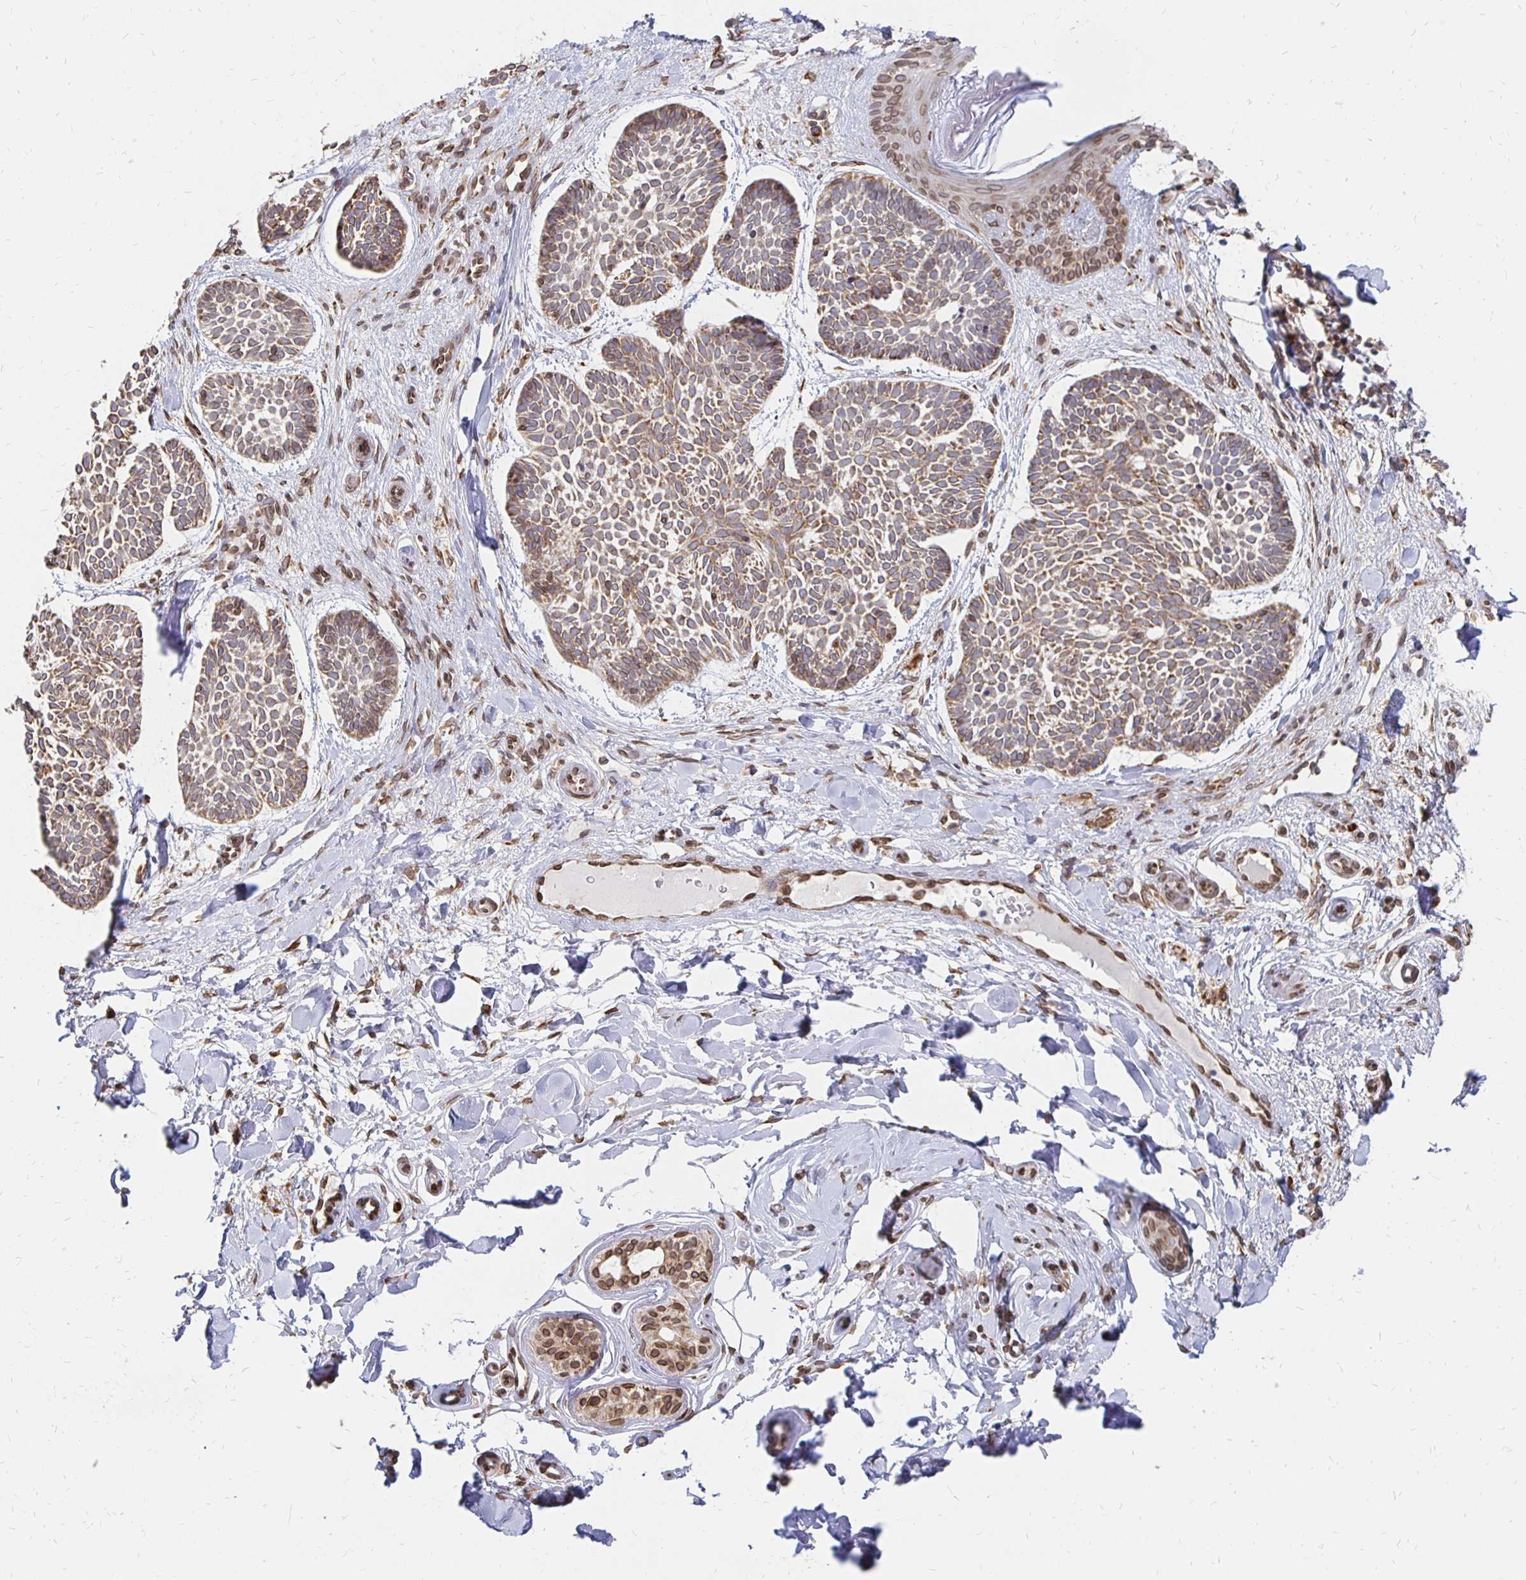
{"staining": {"intensity": "moderate", "quantity": ">75%", "location": "cytoplasmic/membranous,nuclear"}, "tissue": "skin cancer", "cell_type": "Tumor cells", "image_type": "cancer", "snomed": [{"axis": "morphology", "description": "Basal cell carcinoma"}, {"axis": "topography", "description": "Skin"}], "caption": "A micrograph showing moderate cytoplasmic/membranous and nuclear staining in approximately >75% of tumor cells in basal cell carcinoma (skin), as visualized by brown immunohistochemical staining.", "gene": "PELI3", "patient": {"sex": "male", "age": 89}}